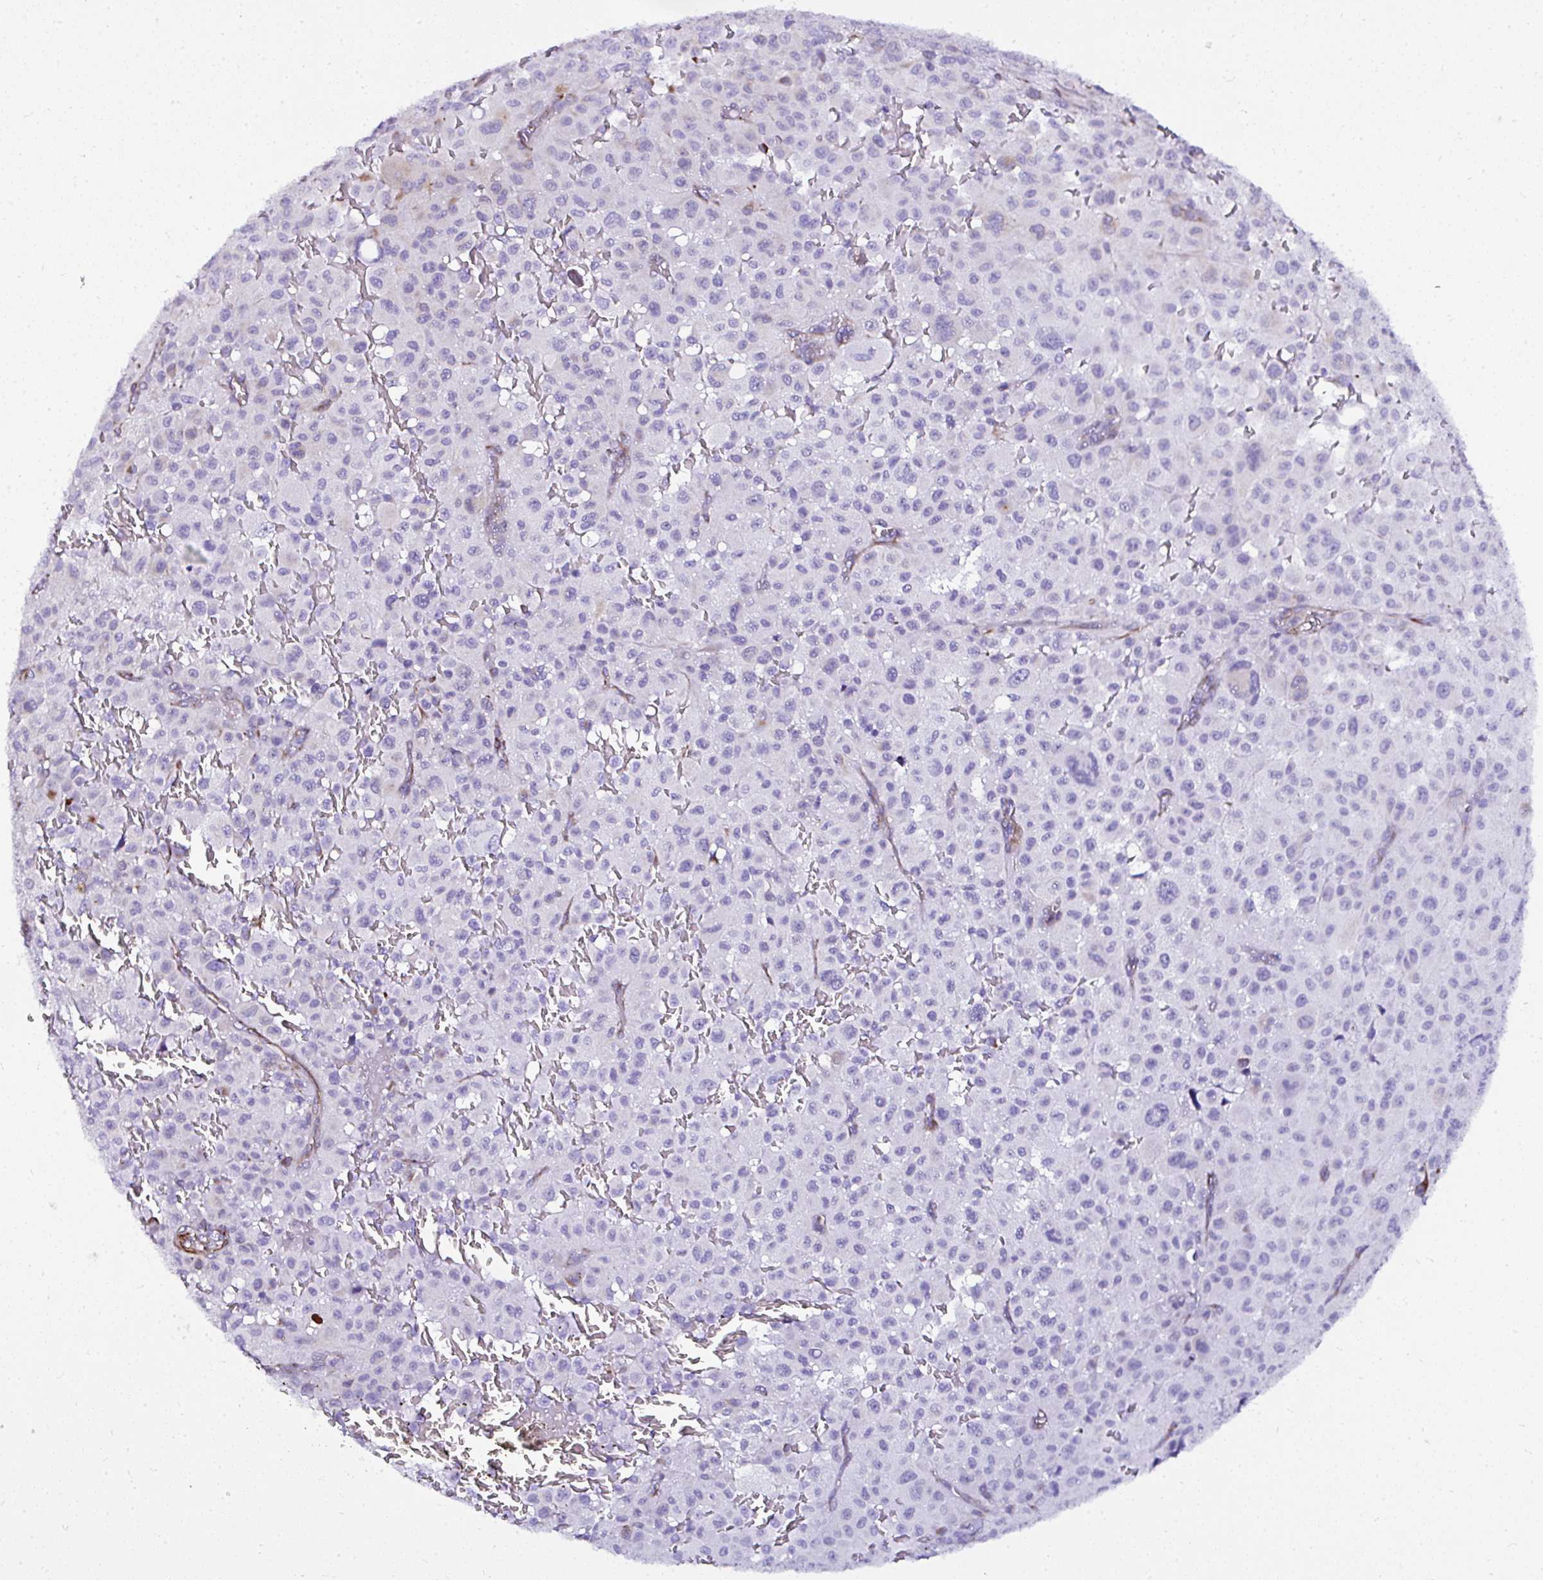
{"staining": {"intensity": "negative", "quantity": "none", "location": "none"}, "tissue": "melanoma", "cell_type": "Tumor cells", "image_type": "cancer", "snomed": [{"axis": "morphology", "description": "Malignant melanoma, NOS"}, {"axis": "topography", "description": "Skin"}], "caption": "Immunohistochemistry (IHC) image of malignant melanoma stained for a protein (brown), which reveals no expression in tumor cells.", "gene": "DEPDC5", "patient": {"sex": "female", "age": 74}}